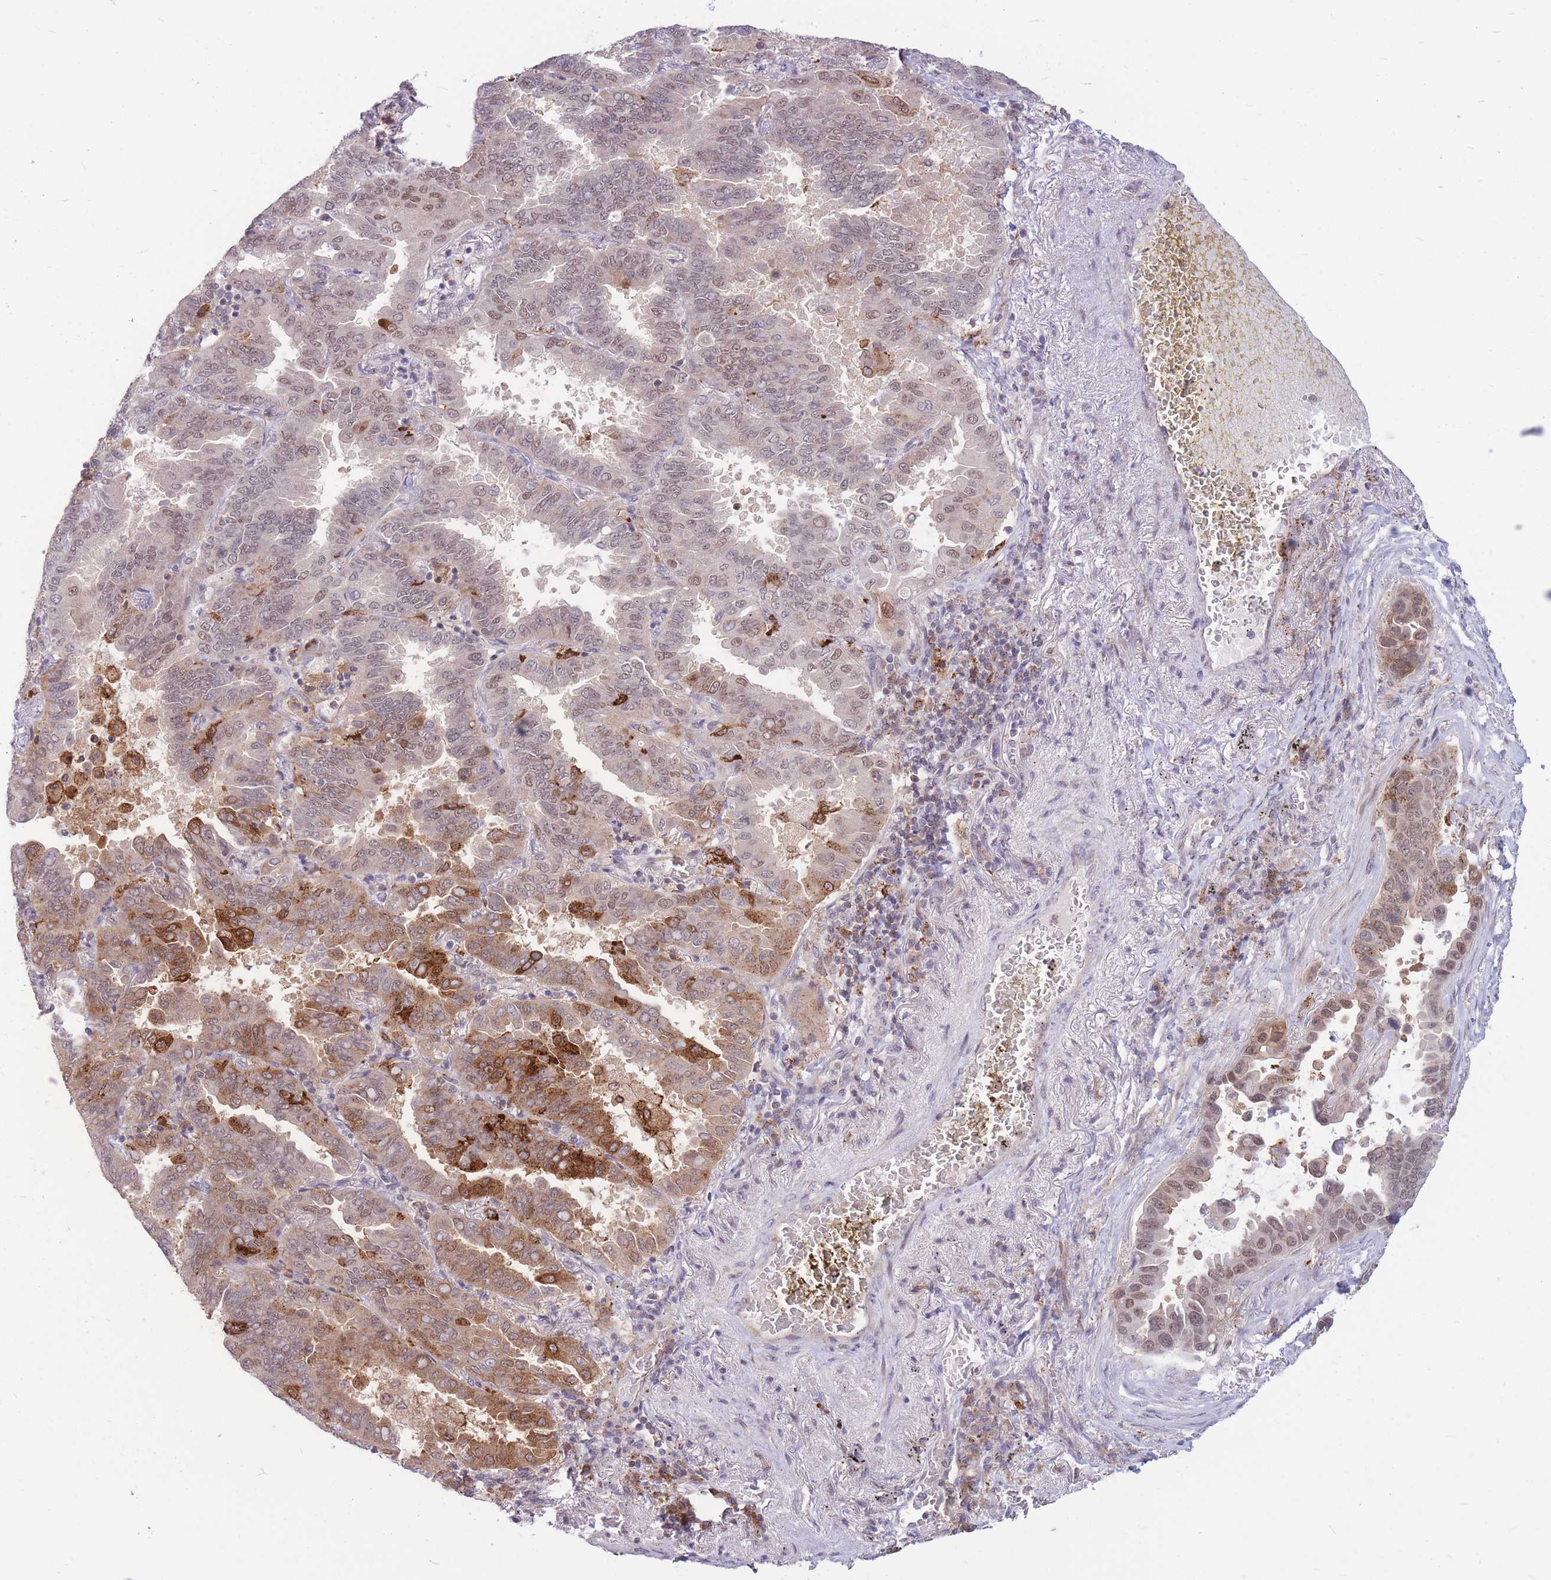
{"staining": {"intensity": "strong", "quantity": "<25%", "location": "cytoplasmic/membranous,nuclear"}, "tissue": "lung cancer", "cell_type": "Tumor cells", "image_type": "cancer", "snomed": [{"axis": "morphology", "description": "Adenocarcinoma, NOS"}, {"axis": "topography", "description": "Lung"}], "caption": "There is medium levels of strong cytoplasmic/membranous and nuclear staining in tumor cells of adenocarcinoma (lung), as demonstrated by immunohistochemical staining (brown color).", "gene": "TCF20", "patient": {"sex": "male", "age": 64}}